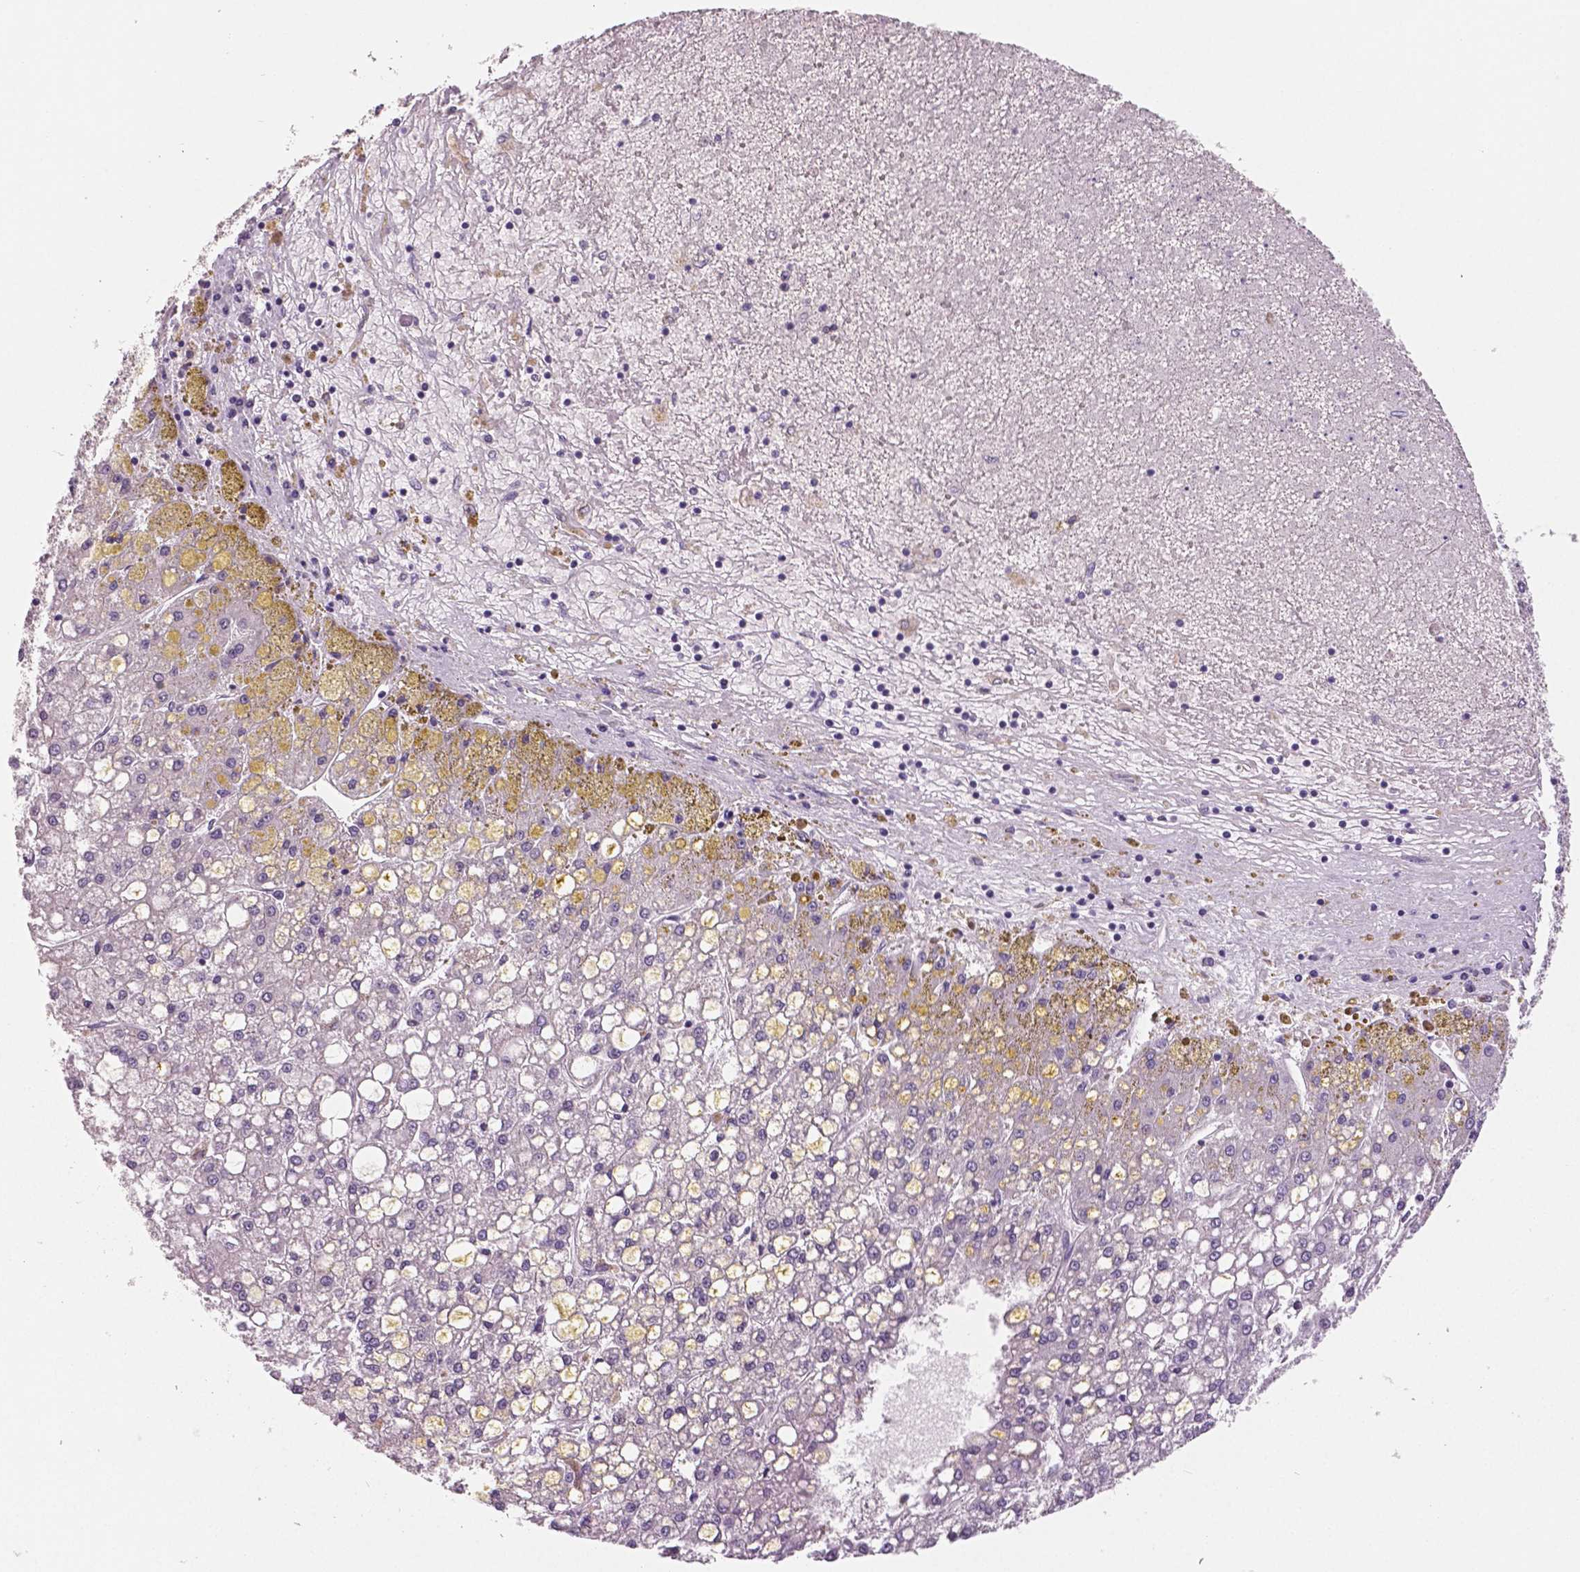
{"staining": {"intensity": "negative", "quantity": "none", "location": "none"}, "tissue": "liver cancer", "cell_type": "Tumor cells", "image_type": "cancer", "snomed": [{"axis": "morphology", "description": "Carcinoma, Hepatocellular, NOS"}, {"axis": "topography", "description": "Liver"}], "caption": "Immunohistochemical staining of human liver hepatocellular carcinoma exhibits no significant staining in tumor cells.", "gene": "TSPAN7", "patient": {"sex": "male", "age": 67}}